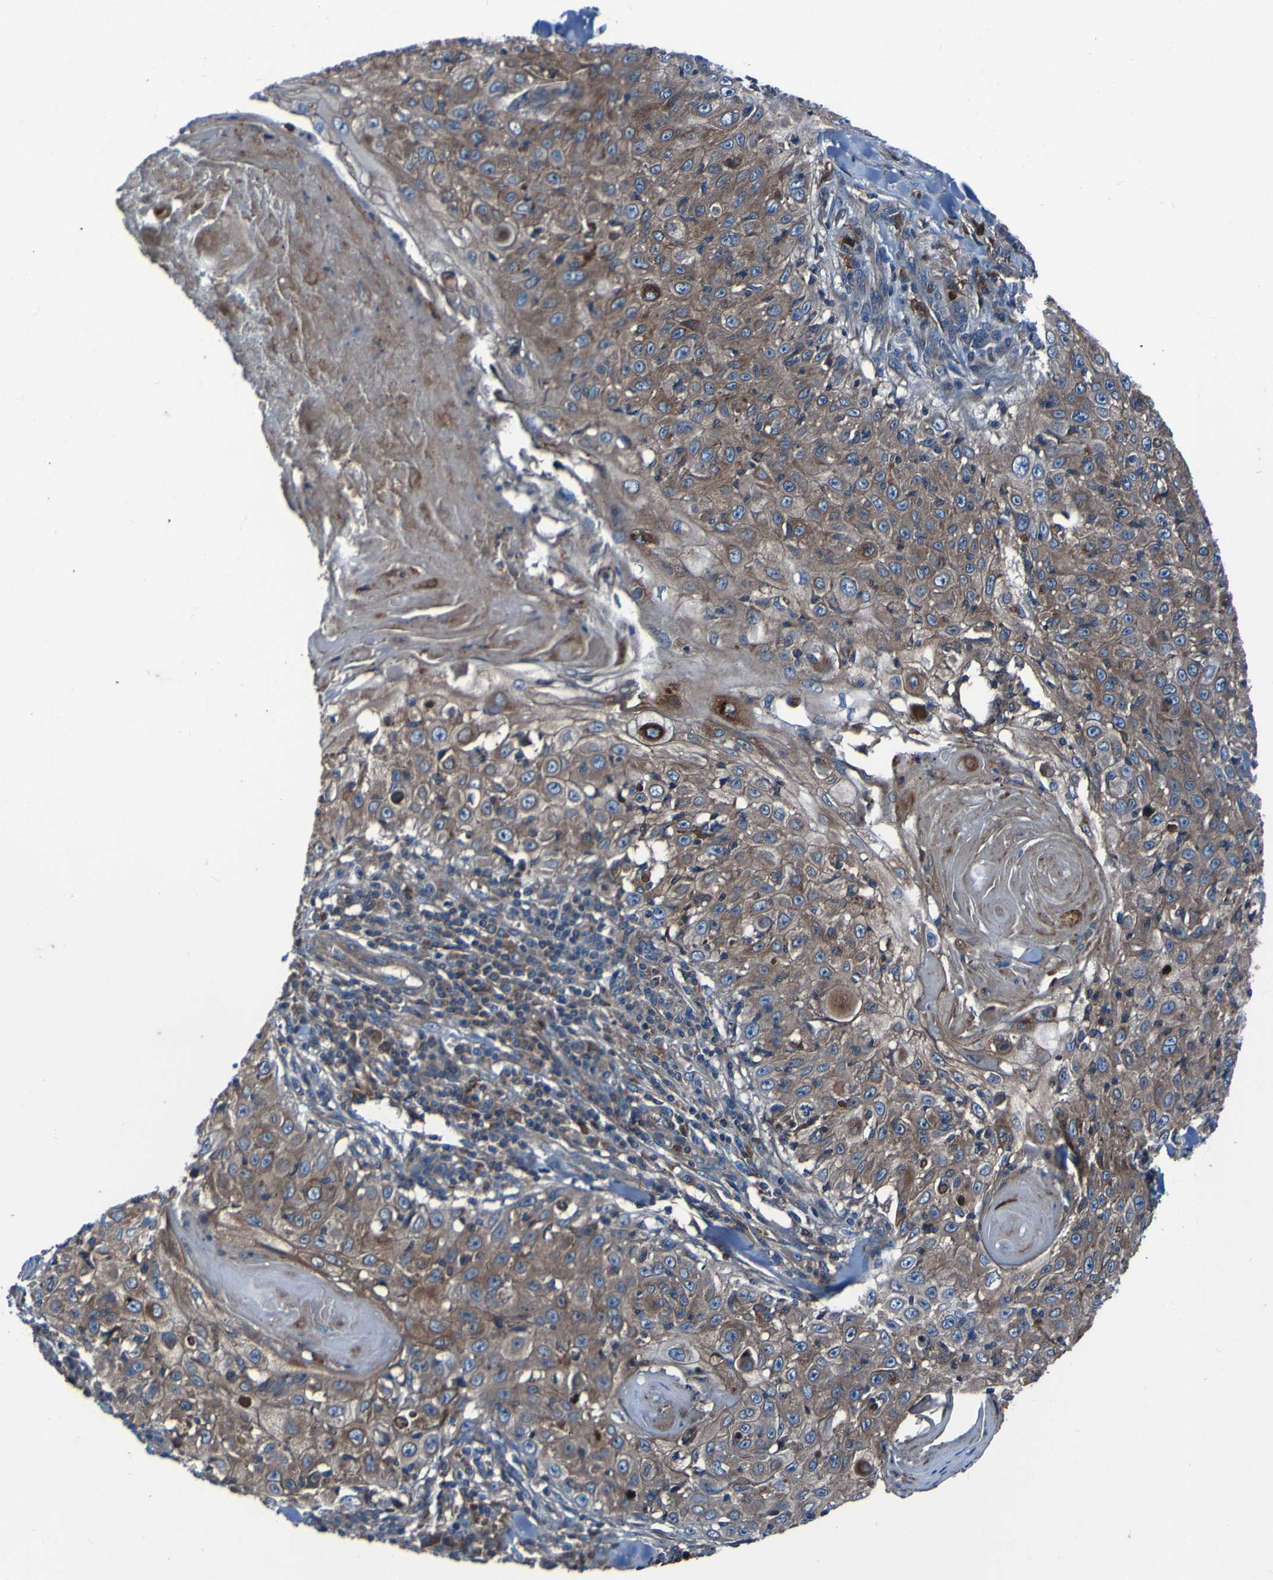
{"staining": {"intensity": "moderate", "quantity": ">75%", "location": "cytoplasmic/membranous"}, "tissue": "skin cancer", "cell_type": "Tumor cells", "image_type": "cancer", "snomed": [{"axis": "morphology", "description": "Squamous cell carcinoma, NOS"}, {"axis": "topography", "description": "Skin"}], "caption": "Protein expression analysis of skin cancer reveals moderate cytoplasmic/membranous staining in about >75% of tumor cells. (brown staining indicates protein expression, while blue staining denotes nuclei).", "gene": "RAB5B", "patient": {"sex": "male", "age": 86}}